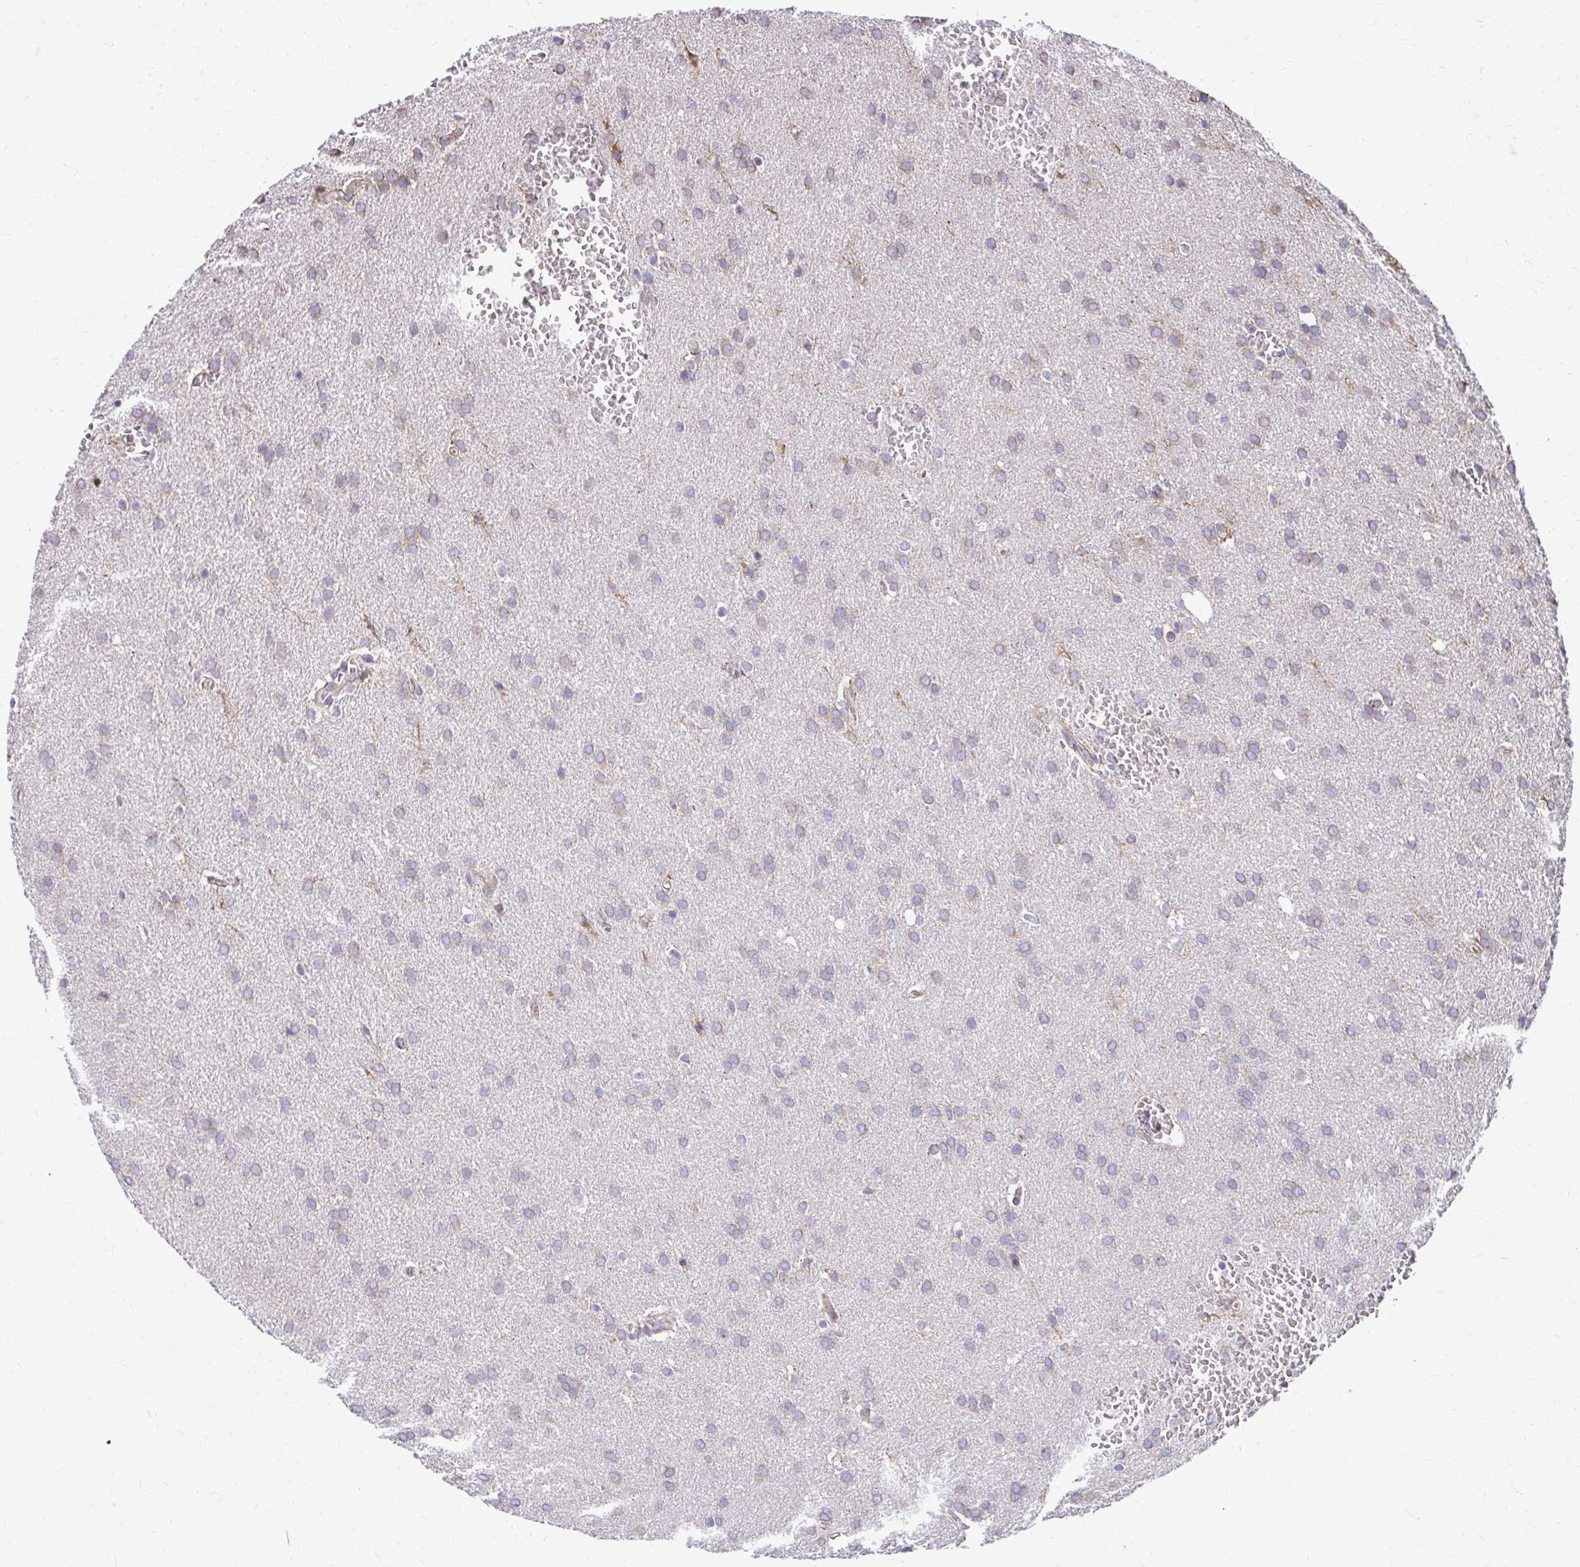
{"staining": {"intensity": "weak", "quantity": "<25%", "location": "cytoplasmic/membranous"}, "tissue": "glioma", "cell_type": "Tumor cells", "image_type": "cancer", "snomed": [{"axis": "morphology", "description": "Glioma, malignant, Low grade"}, {"axis": "topography", "description": "Brain"}], "caption": "This is a photomicrograph of immunohistochemistry staining of malignant glioma (low-grade), which shows no positivity in tumor cells. (Stains: DAB (3,3'-diaminobenzidine) immunohistochemistry (IHC) with hematoxylin counter stain, Microscopy: brightfield microscopy at high magnification).", "gene": "ZNF778", "patient": {"sex": "female", "age": 33}}